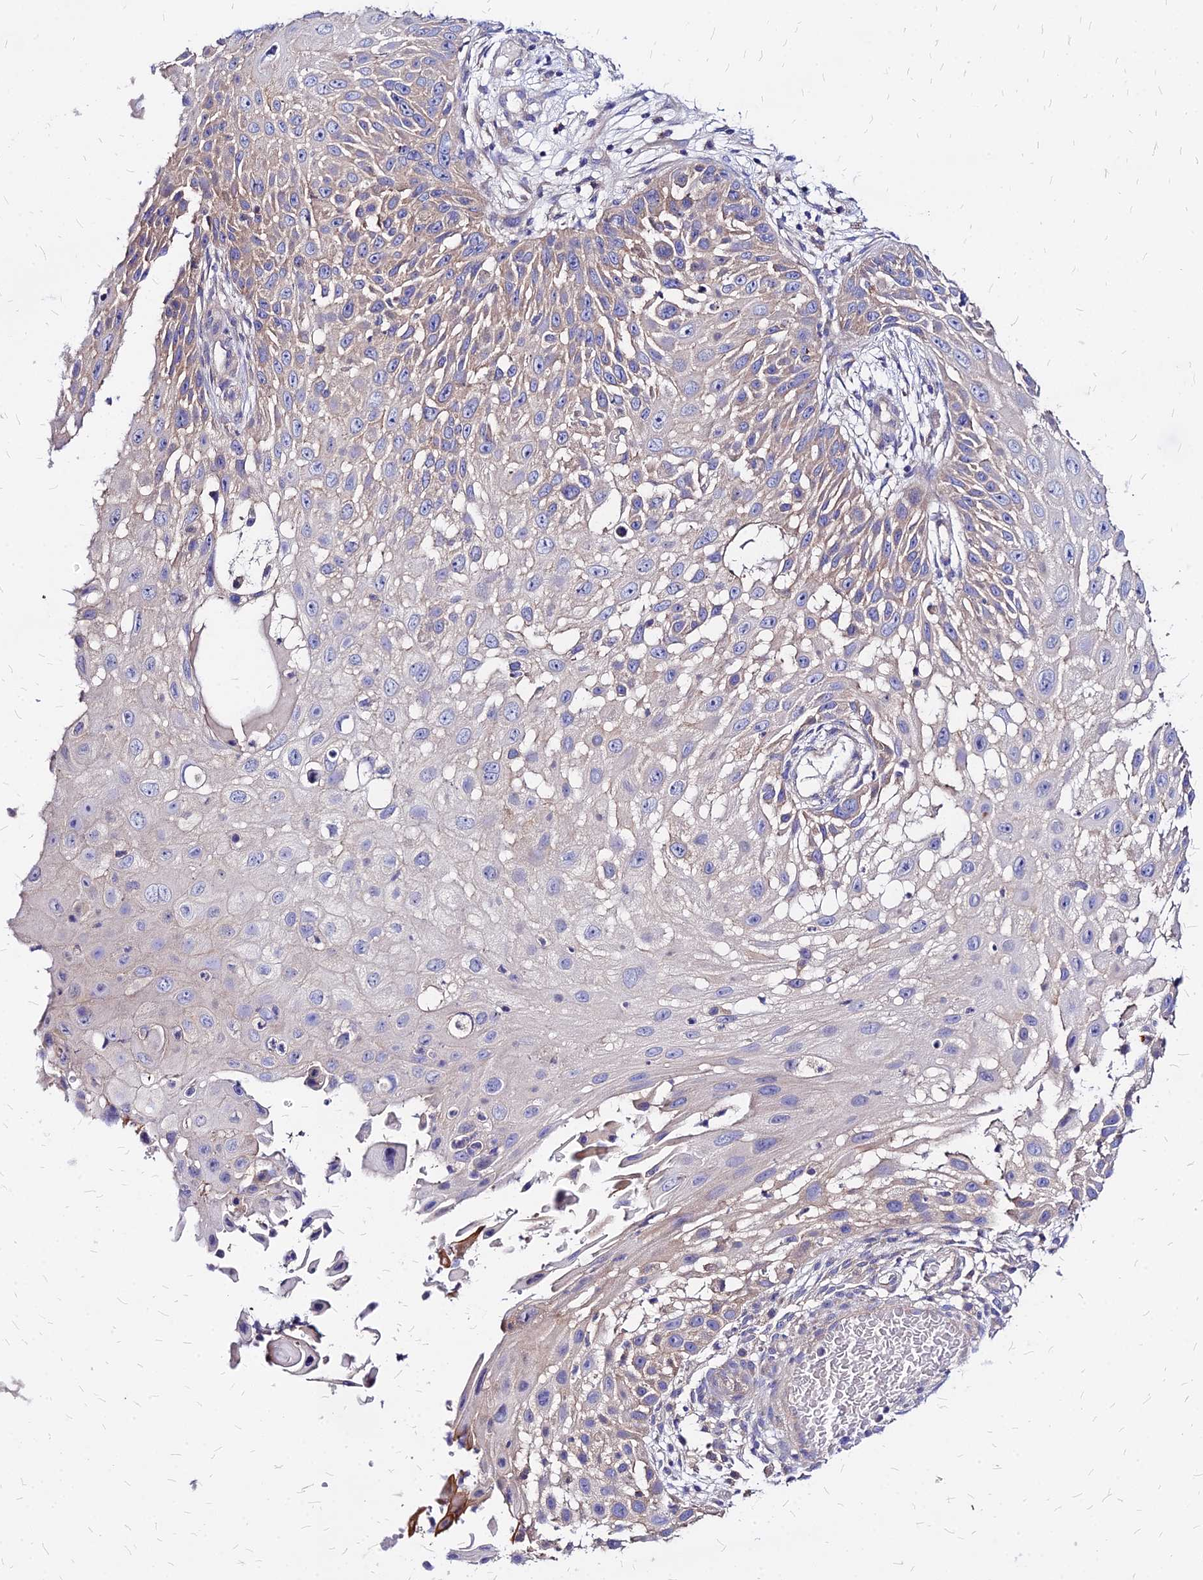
{"staining": {"intensity": "weak", "quantity": "<25%", "location": "cytoplasmic/membranous"}, "tissue": "skin cancer", "cell_type": "Tumor cells", "image_type": "cancer", "snomed": [{"axis": "morphology", "description": "Squamous cell carcinoma, NOS"}, {"axis": "topography", "description": "Skin"}], "caption": "Histopathology image shows no significant protein expression in tumor cells of squamous cell carcinoma (skin).", "gene": "COMMD10", "patient": {"sex": "female", "age": 44}}